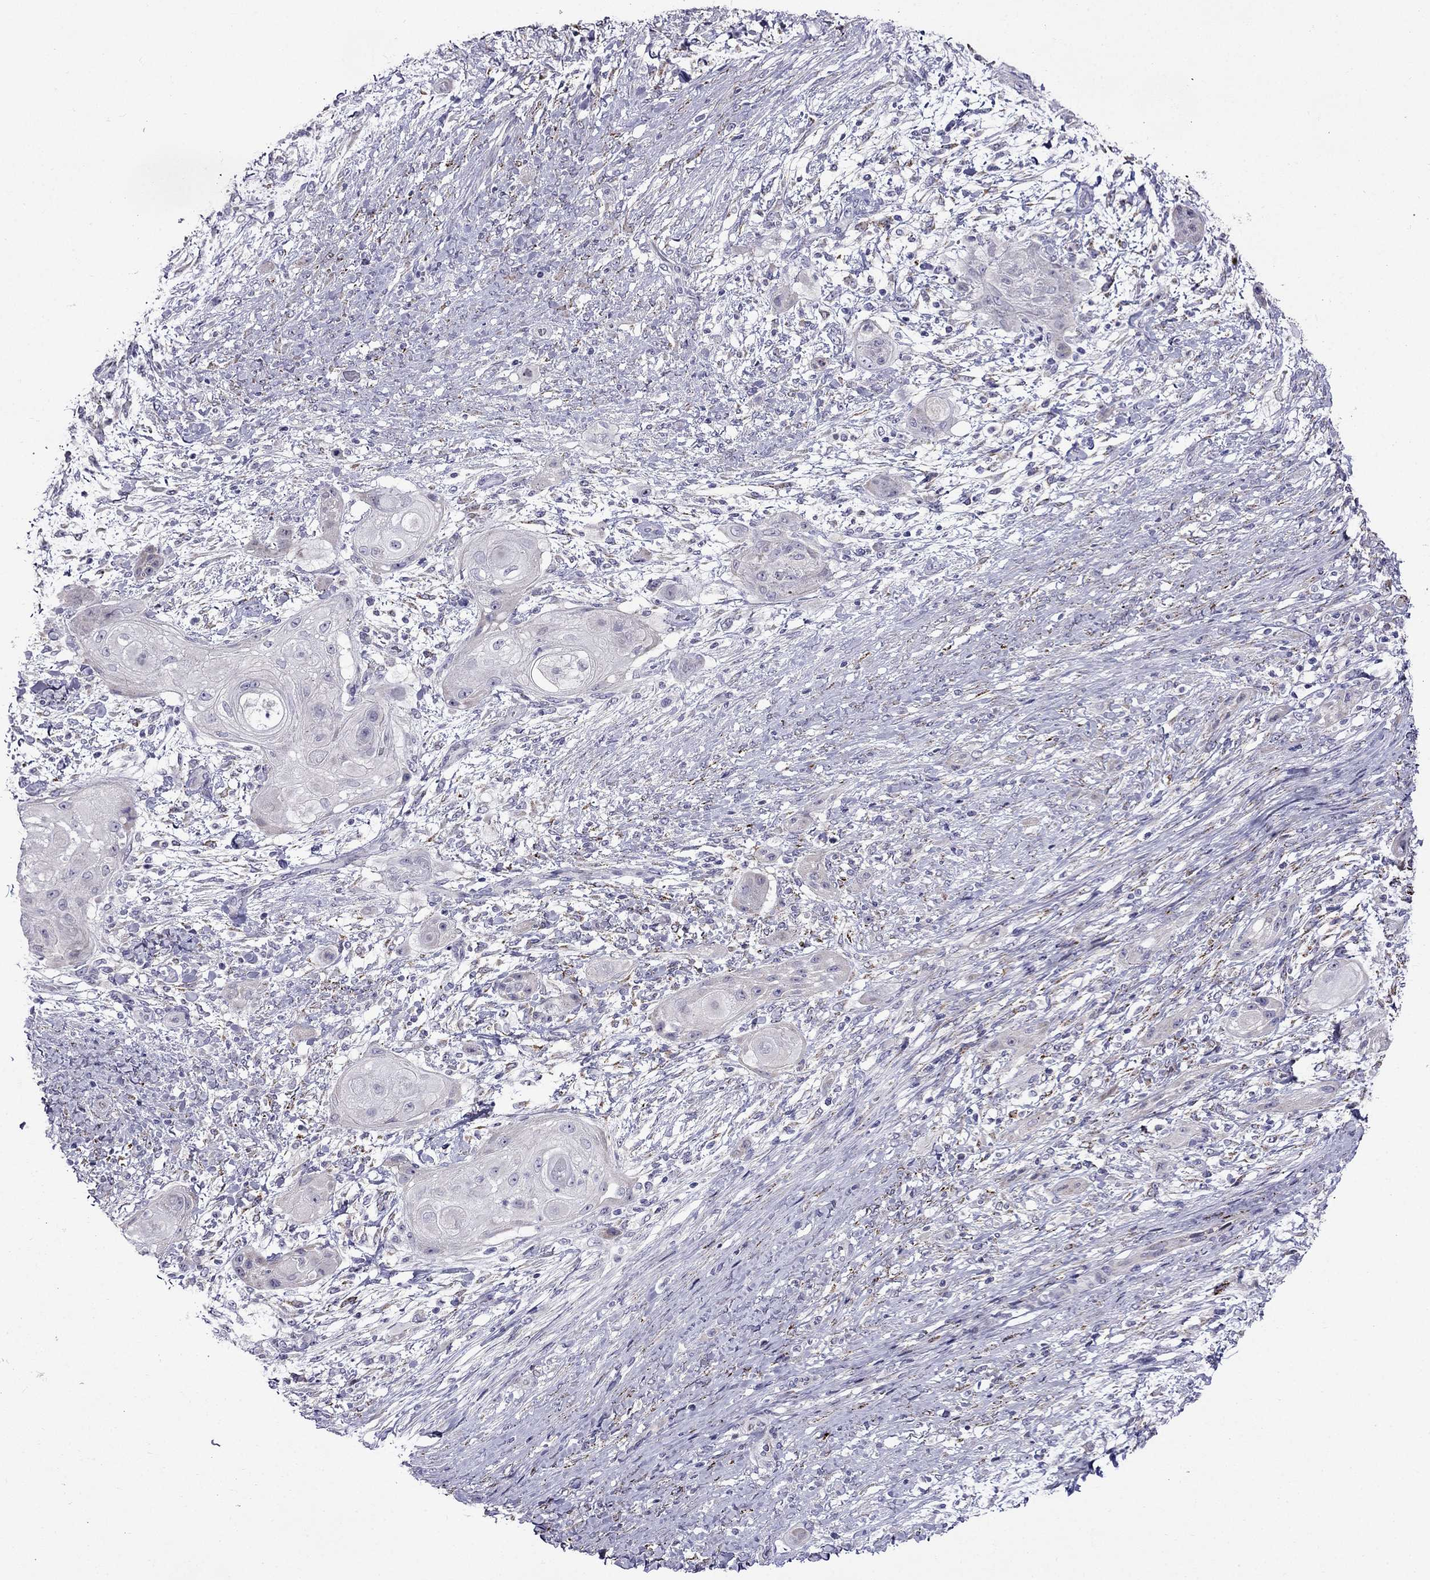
{"staining": {"intensity": "negative", "quantity": "none", "location": "none"}, "tissue": "skin cancer", "cell_type": "Tumor cells", "image_type": "cancer", "snomed": [{"axis": "morphology", "description": "Squamous cell carcinoma, NOS"}, {"axis": "topography", "description": "Skin"}], "caption": "There is no significant expression in tumor cells of squamous cell carcinoma (skin).", "gene": "PI16", "patient": {"sex": "male", "age": 62}}